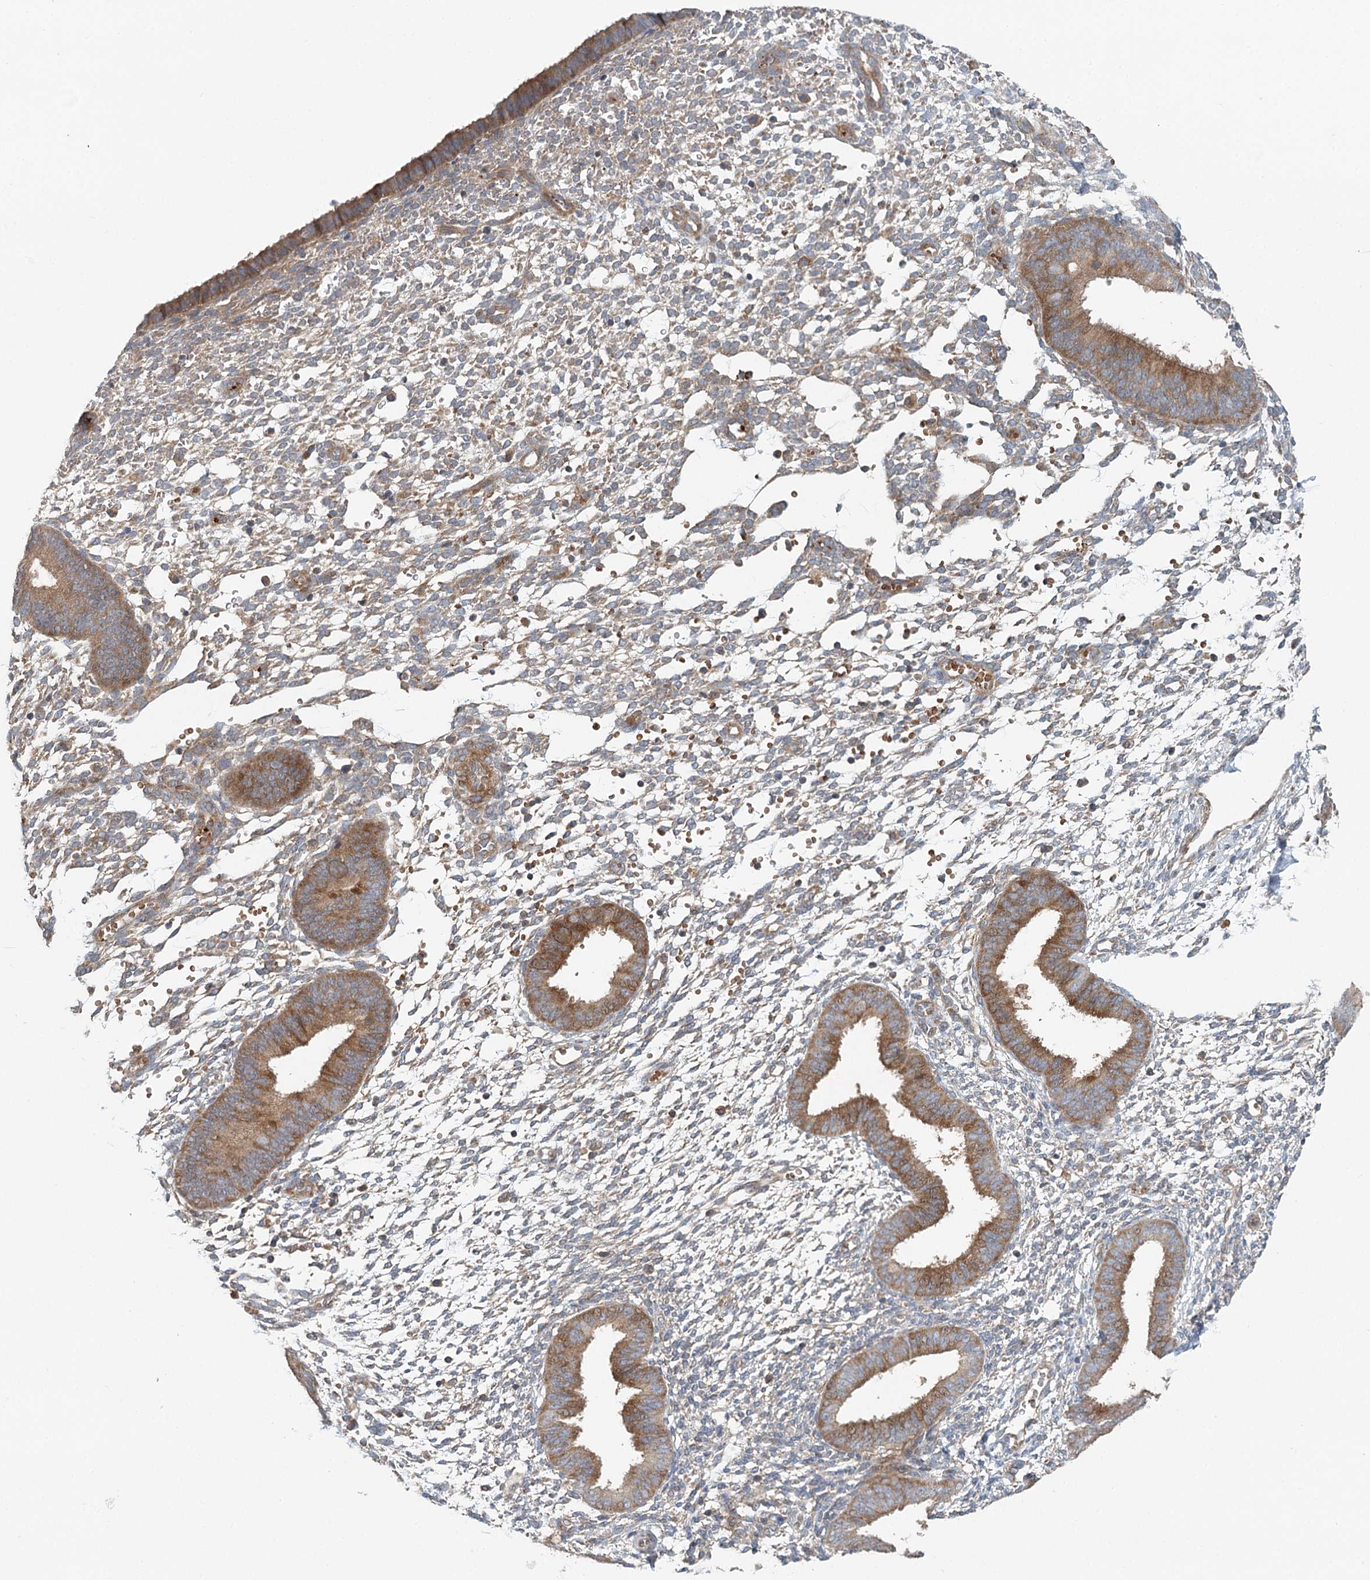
{"staining": {"intensity": "weak", "quantity": "25%-75%", "location": "cytoplasmic/membranous"}, "tissue": "endometrium", "cell_type": "Cells in endometrial stroma", "image_type": "normal", "snomed": [{"axis": "morphology", "description": "Normal tissue, NOS"}, {"axis": "topography", "description": "Uterus"}, {"axis": "topography", "description": "Endometrium"}], "caption": "Immunohistochemistry image of unremarkable endometrium stained for a protein (brown), which displays low levels of weak cytoplasmic/membranous positivity in approximately 25%-75% of cells in endometrial stroma.", "gene": "ENSG00000273217", "patient": {"sex": "female", "age": 48}}